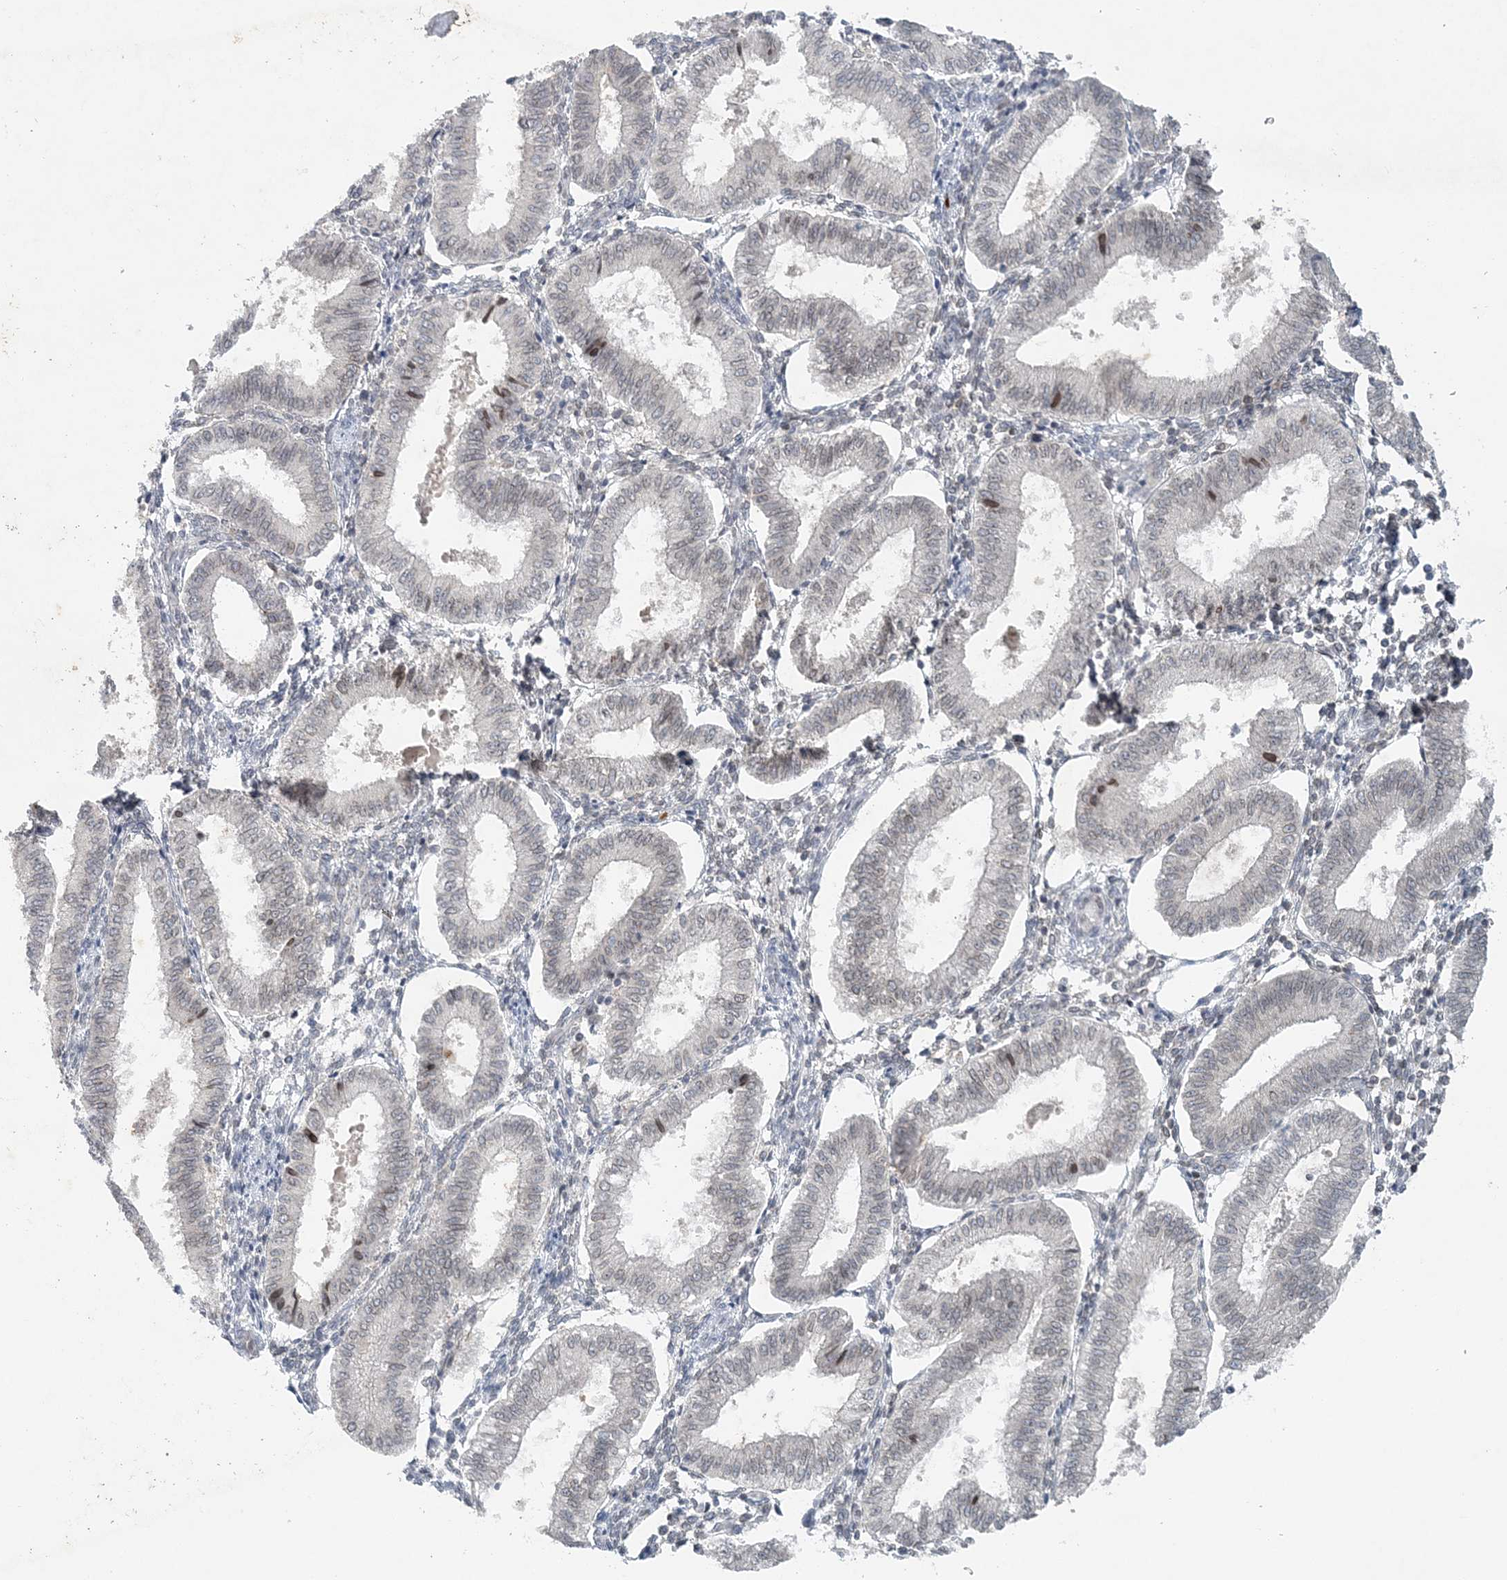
{"staining": {"intensity": "negative", "quantity": "none", "location": "none"}, "tissue": "endometrium", "cell_type": "Cells in endometrial stroma", "image_type": "normal", "snomed": [{"axis": "morphology", "description": "Normal tissue, NOS"}, {"axis": "topography", "description": "Endometrium"}], "caption": "Micrograph shows no significant protein expression in cells in endometrial stroma of normal endometrium.", "gene": "NUP54", "patient": {"sex": "female", "age": 39}}